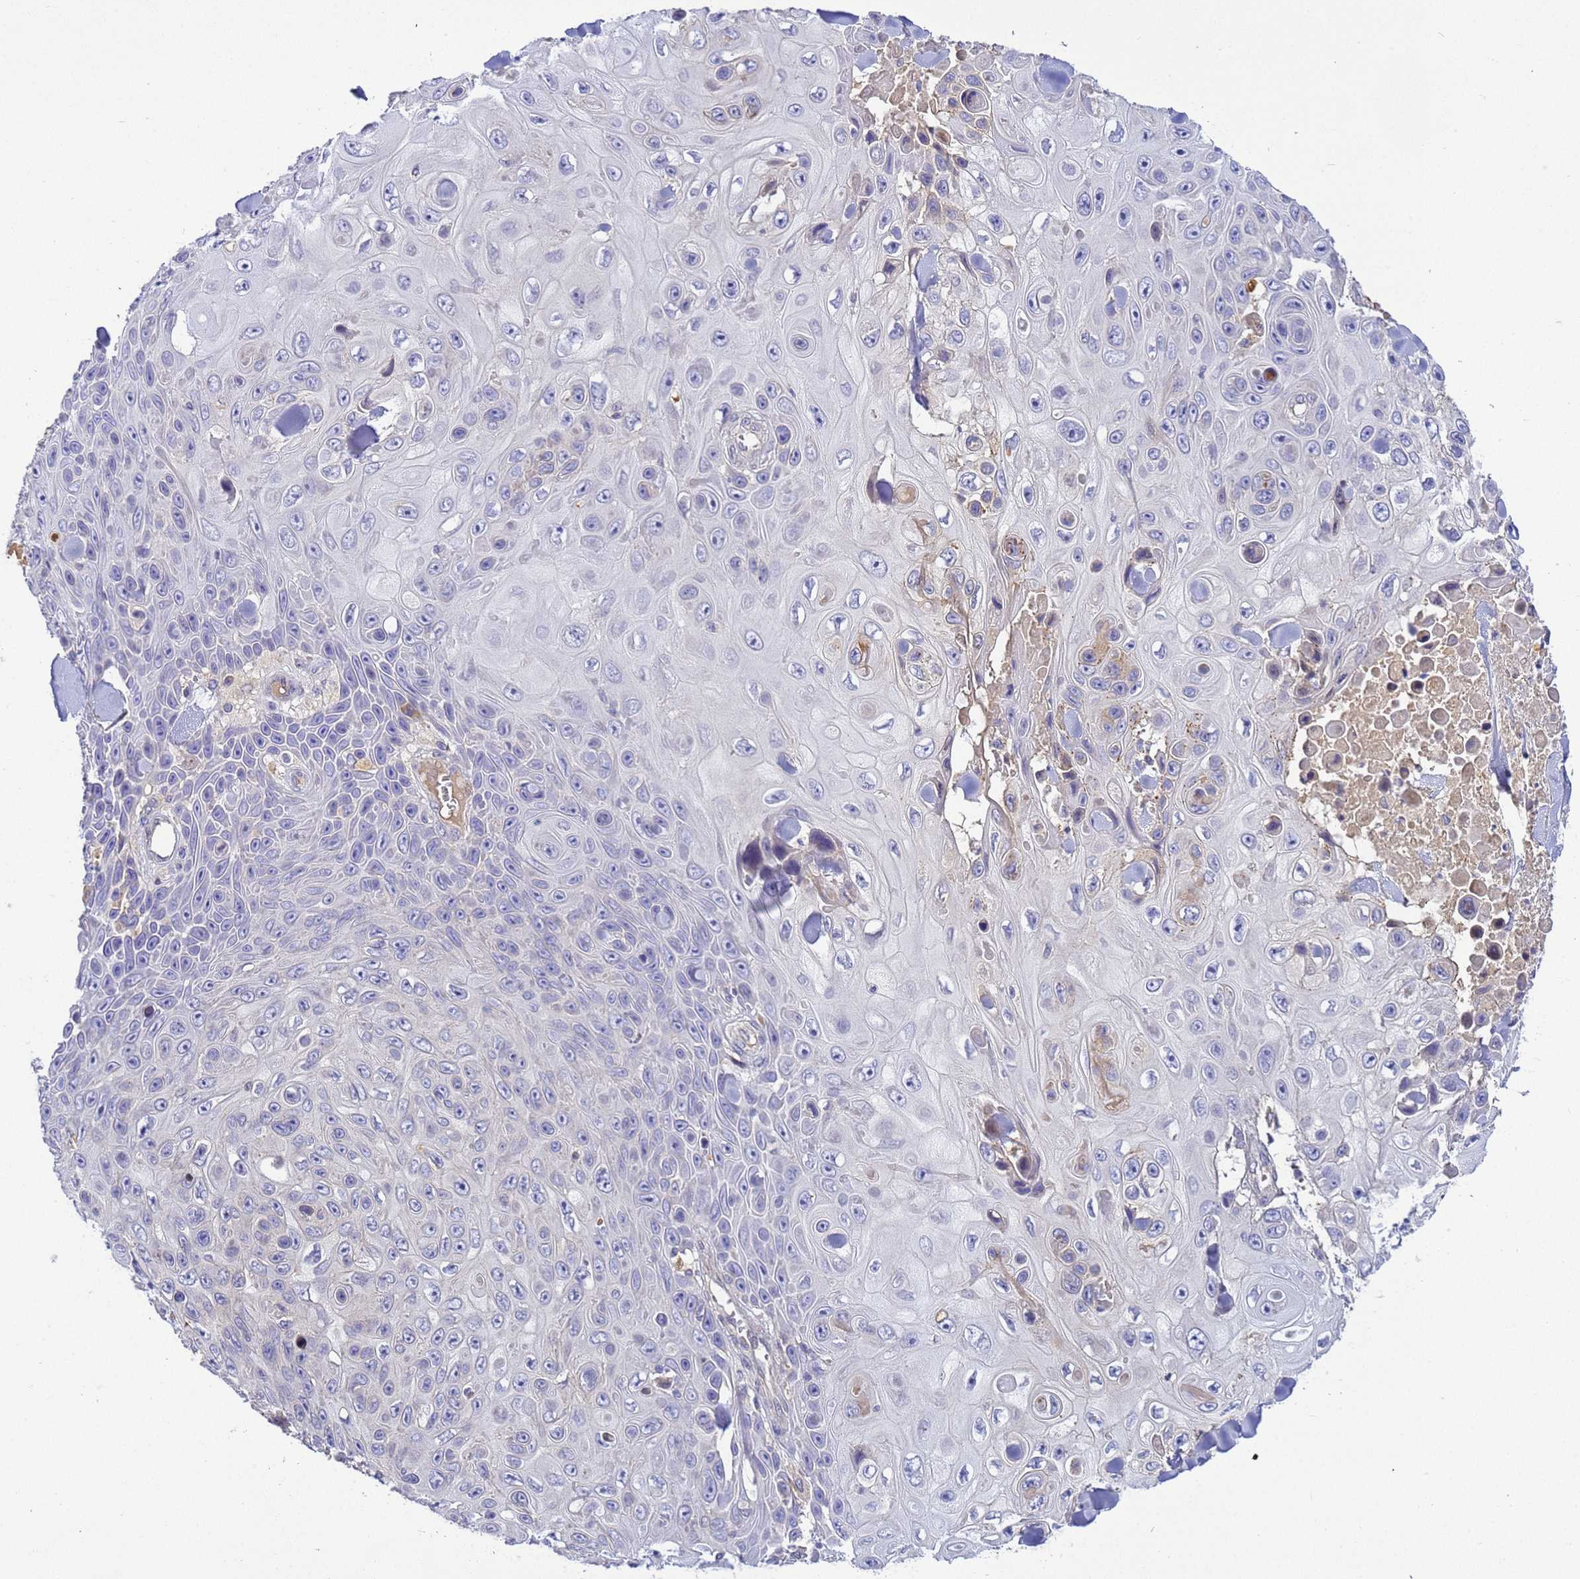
{"staining": {"intensity": "negative", "quantity": "none", "location": "none"}, "tissue": "skin cancer", "cell_type": "Tumor cells", "image_type": "cancer", "snomed": [{"axis": "morphology", "description": "Squamous cell carcinoma, NOS"}, {"axis": "topography", "description": "Skin"}], "caption": "Skin cancer (squamous cell carcinoma) was stained to show a protein in brown. There is no significant staining in tumor cells. (Brightfield microscopy of DAB (3,3'-diaminobenzidine) IHC at high magnification).", "gene": "TBCD", "patient": {"sex": "male", "age": 82}}